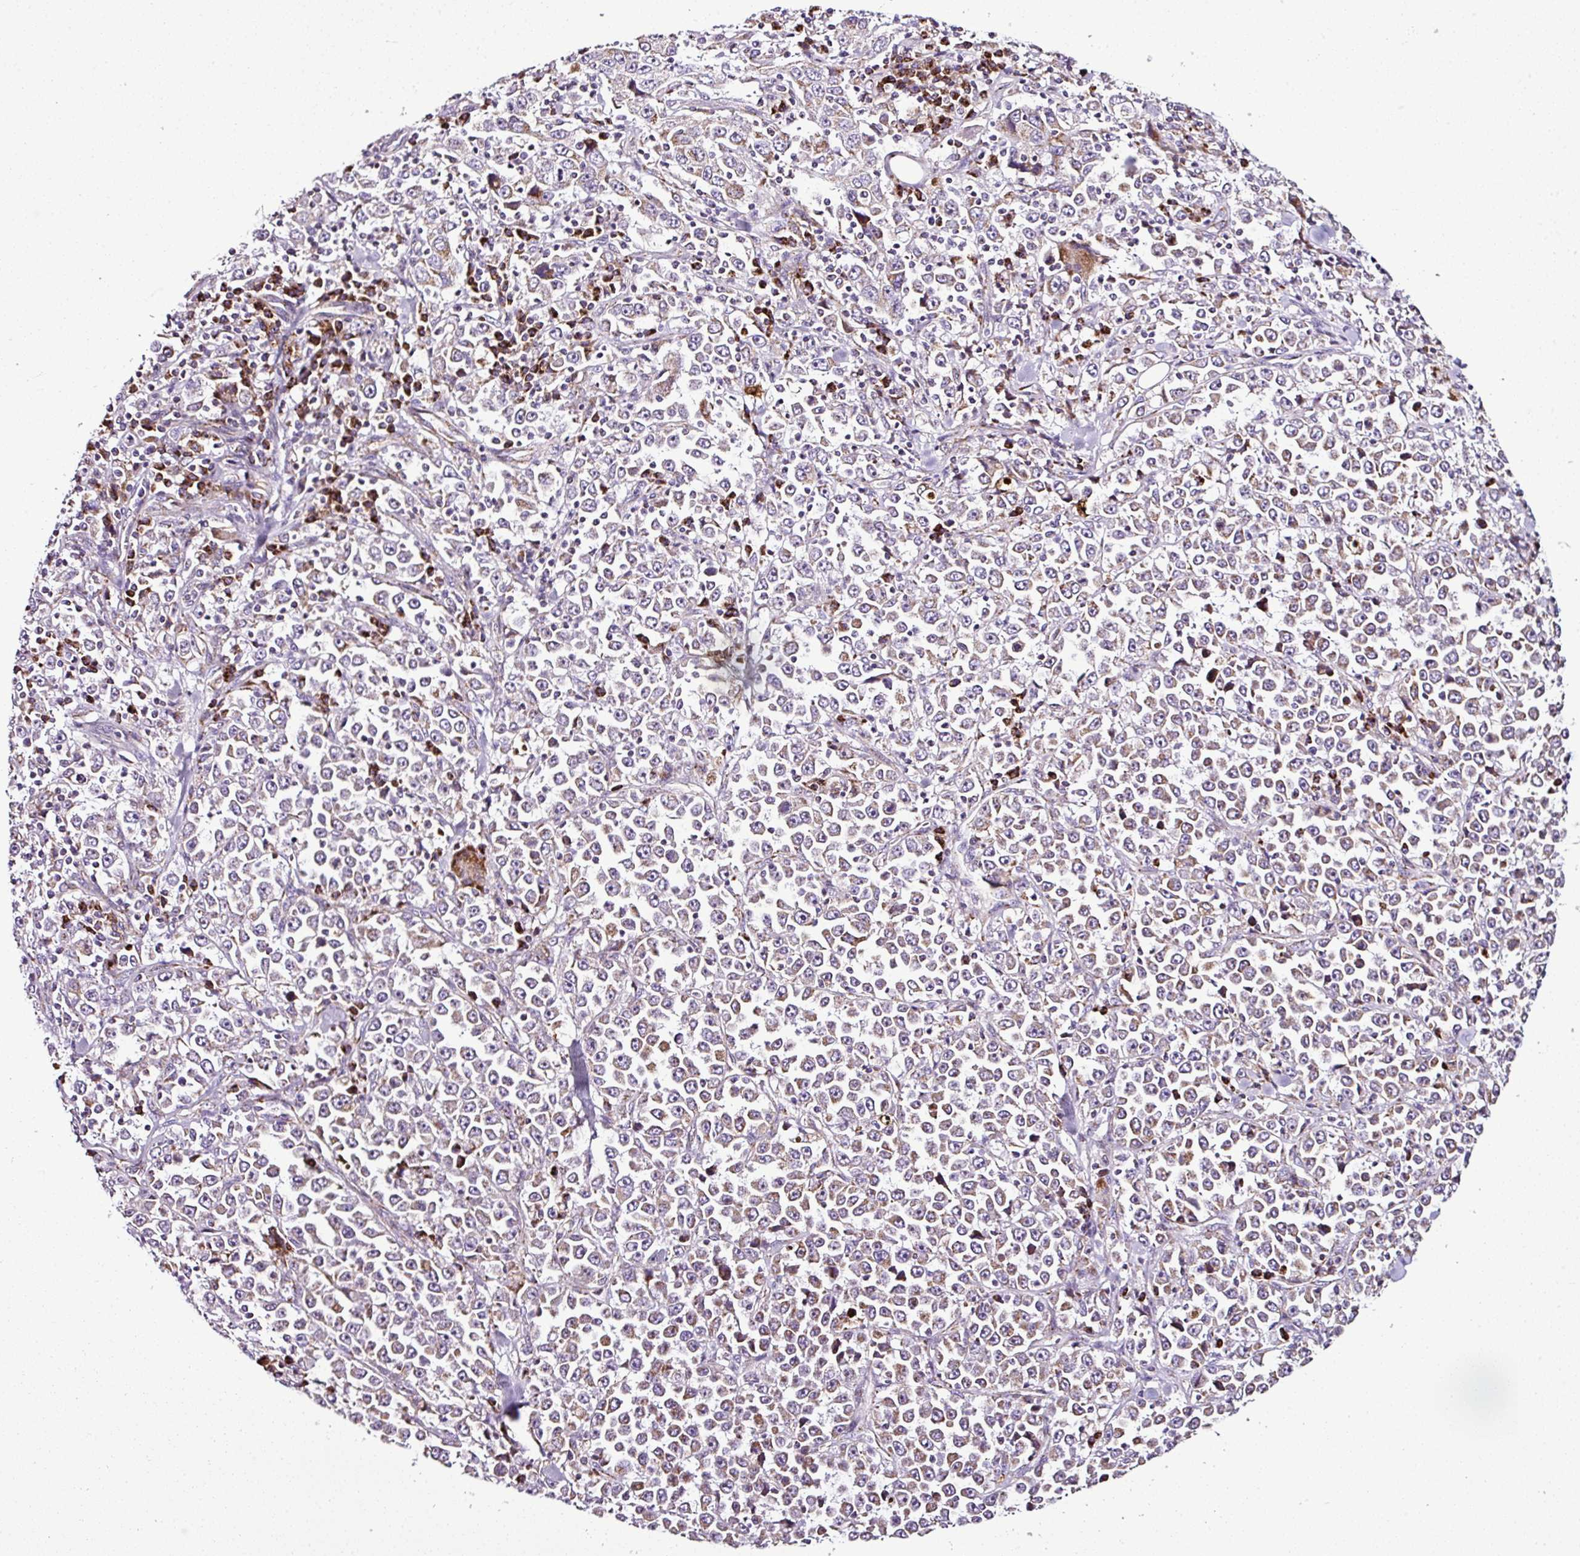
{"staining": {"intensity": "weak", "quantity": "25%-75%", "location": "cytoplasmic/membranous"}, "tissue": "stomach cancer", "cell_type": "Tumor cells", "image_type": "cancer", "snomed": [{"axis": "morphology", "description": "Normal tissue, NOS"}, {"axis": "morphology", "description": "Adenocarcinoma, NOS"}, {"axis": "topography", "description": "Stomach, upper"}, {"axis": "topography", "description": "Stomach"}], "caption": "Brown immunohistochemical staining in stomach cancer (adenocarcinoma) reveals weak cytoplasmic/membranous expression in approximately 25%-75% of tumor cells.", "gene": "DPAGT1", "patient": {"sex": "male", "age": 59}}